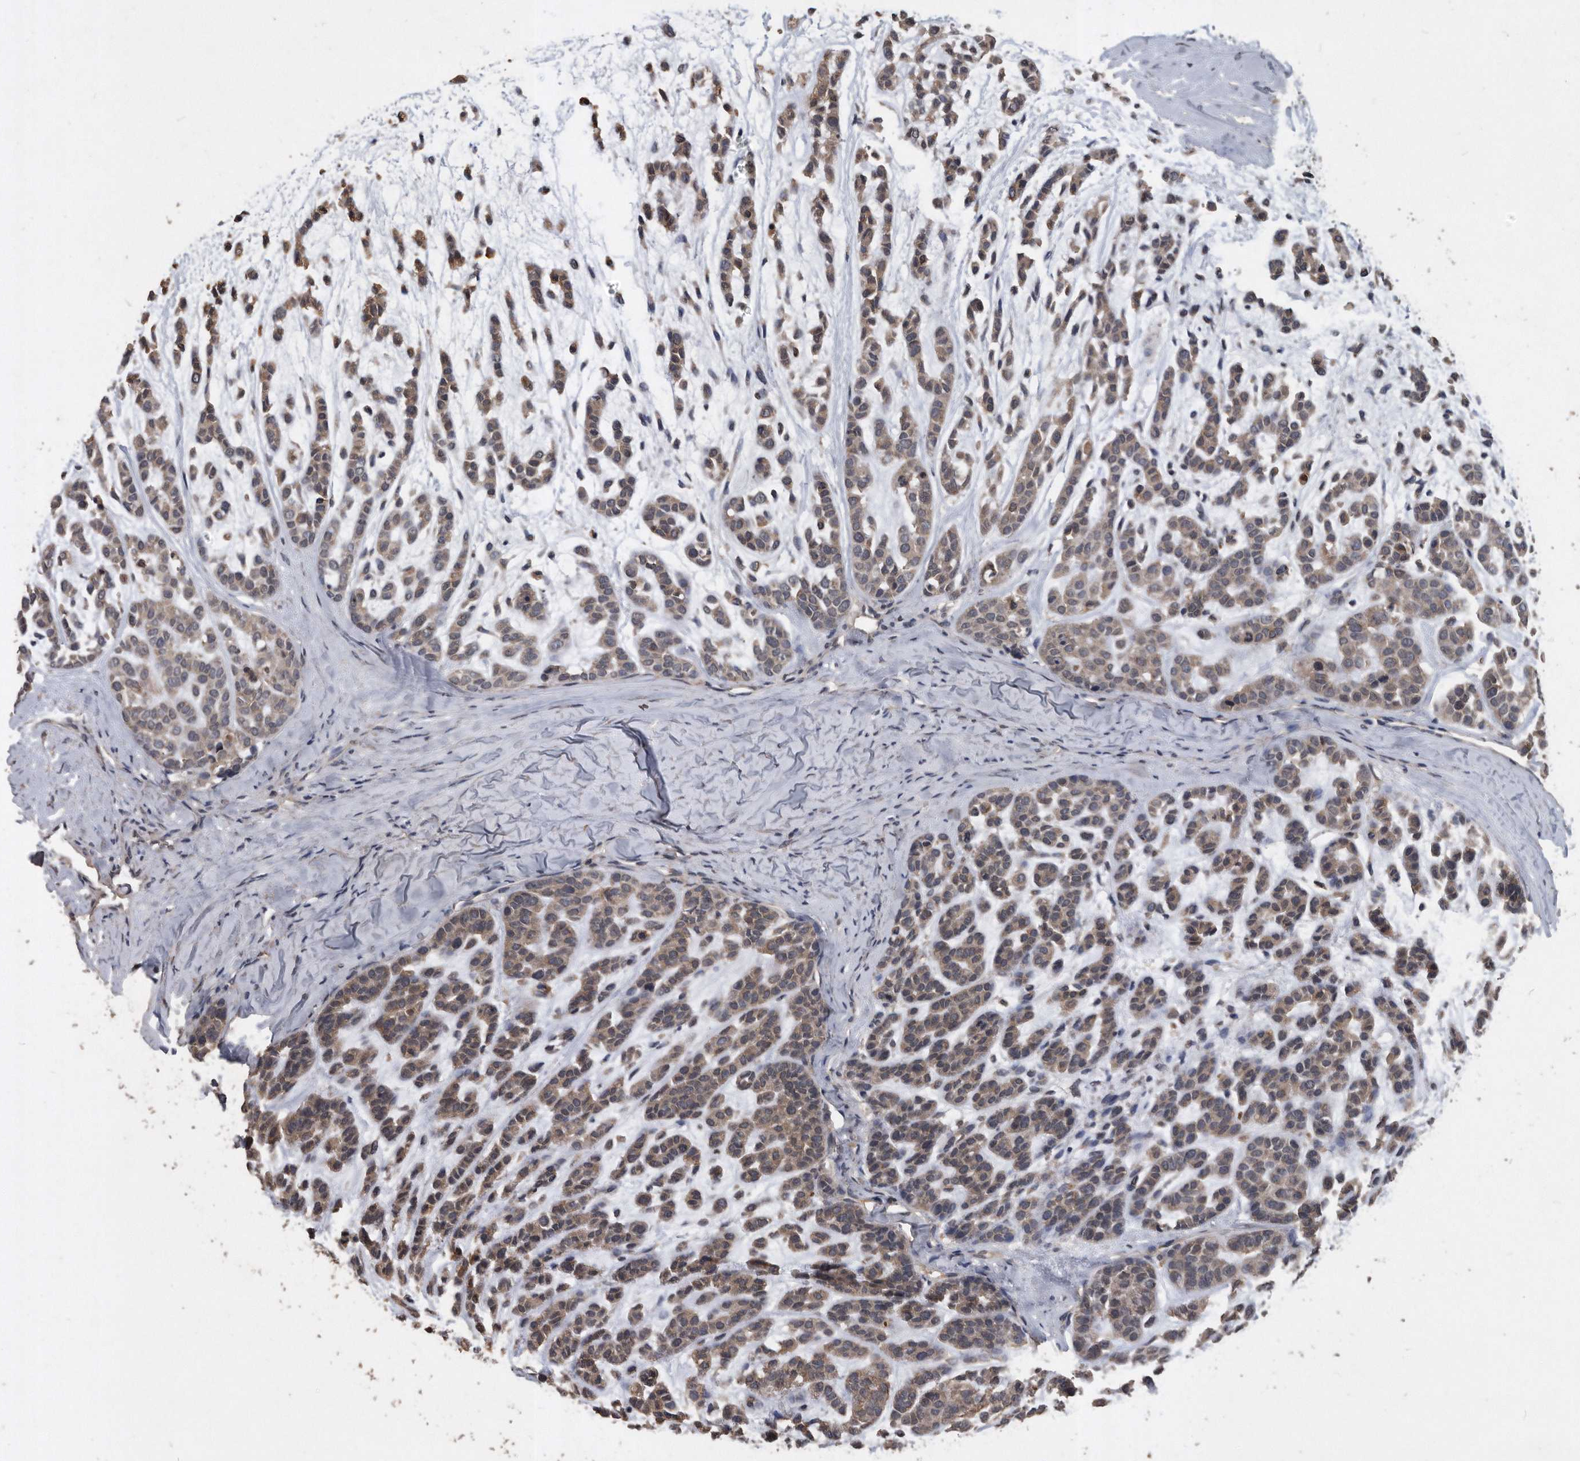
{"staining": {"intensity": "moderate", "quantity": ">75%", "location": "cytoplasmic/membranous"}, "tissue": "head and neck cancer", "cell_type": "Tumor cells", "image_type": "cancer", "snomed": [{"axis": "morphology", "description": "Adenocarcinoma, NOS"}, {"axis": "morphology", "description": "Adenoma, NOS"}, {"axis": "topography", "description": "Head-Neck"}], "caption": "Moderate cytoplasmic/membranous staining for a protein is present in about >75% of tumor cells of head and neck cancer using IHC.", "gene": "NRBP1", "patient": {"sex": "female", "age": 55}}